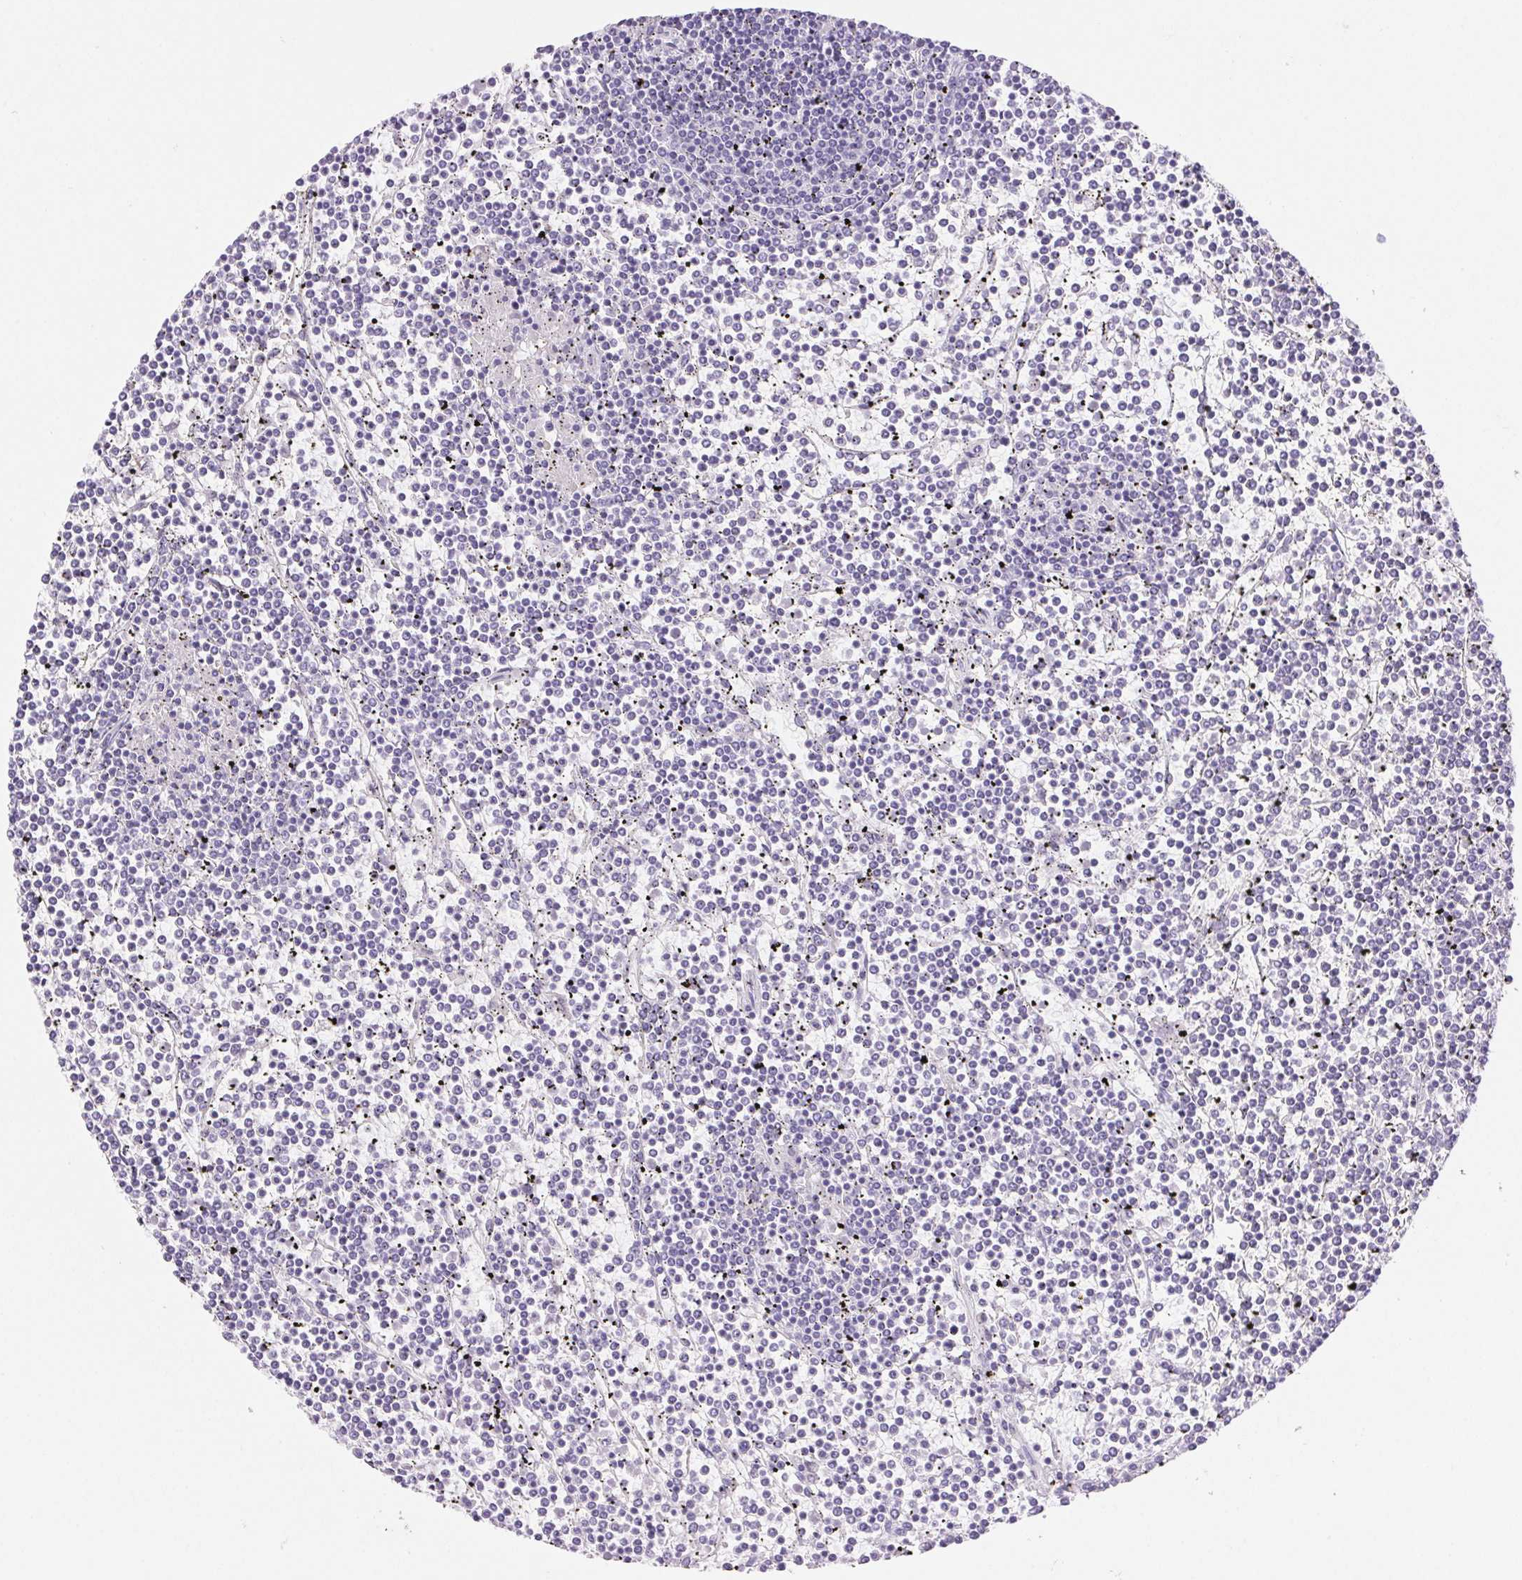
{"staining": {"intensity": "negative", "quantity": "none", "location": "none"}, "tissue": "lymphoma", "cell_type": "Tumor cells", "image_type": "cancer", "snomed": [{"axis": "morphology", "description": "Malignant lymphoma, non-Hodgkin's type, Low grade"}, {"axis": "topography", "description": "Spleen"}], "caption": "High power microscopy histopathology image of an IHC histopathology image of lymphoma, revealing no significant positivity in tumor cells.", "gene": "SERPINB3", "patient": {"sex": "female", "age": 19}}